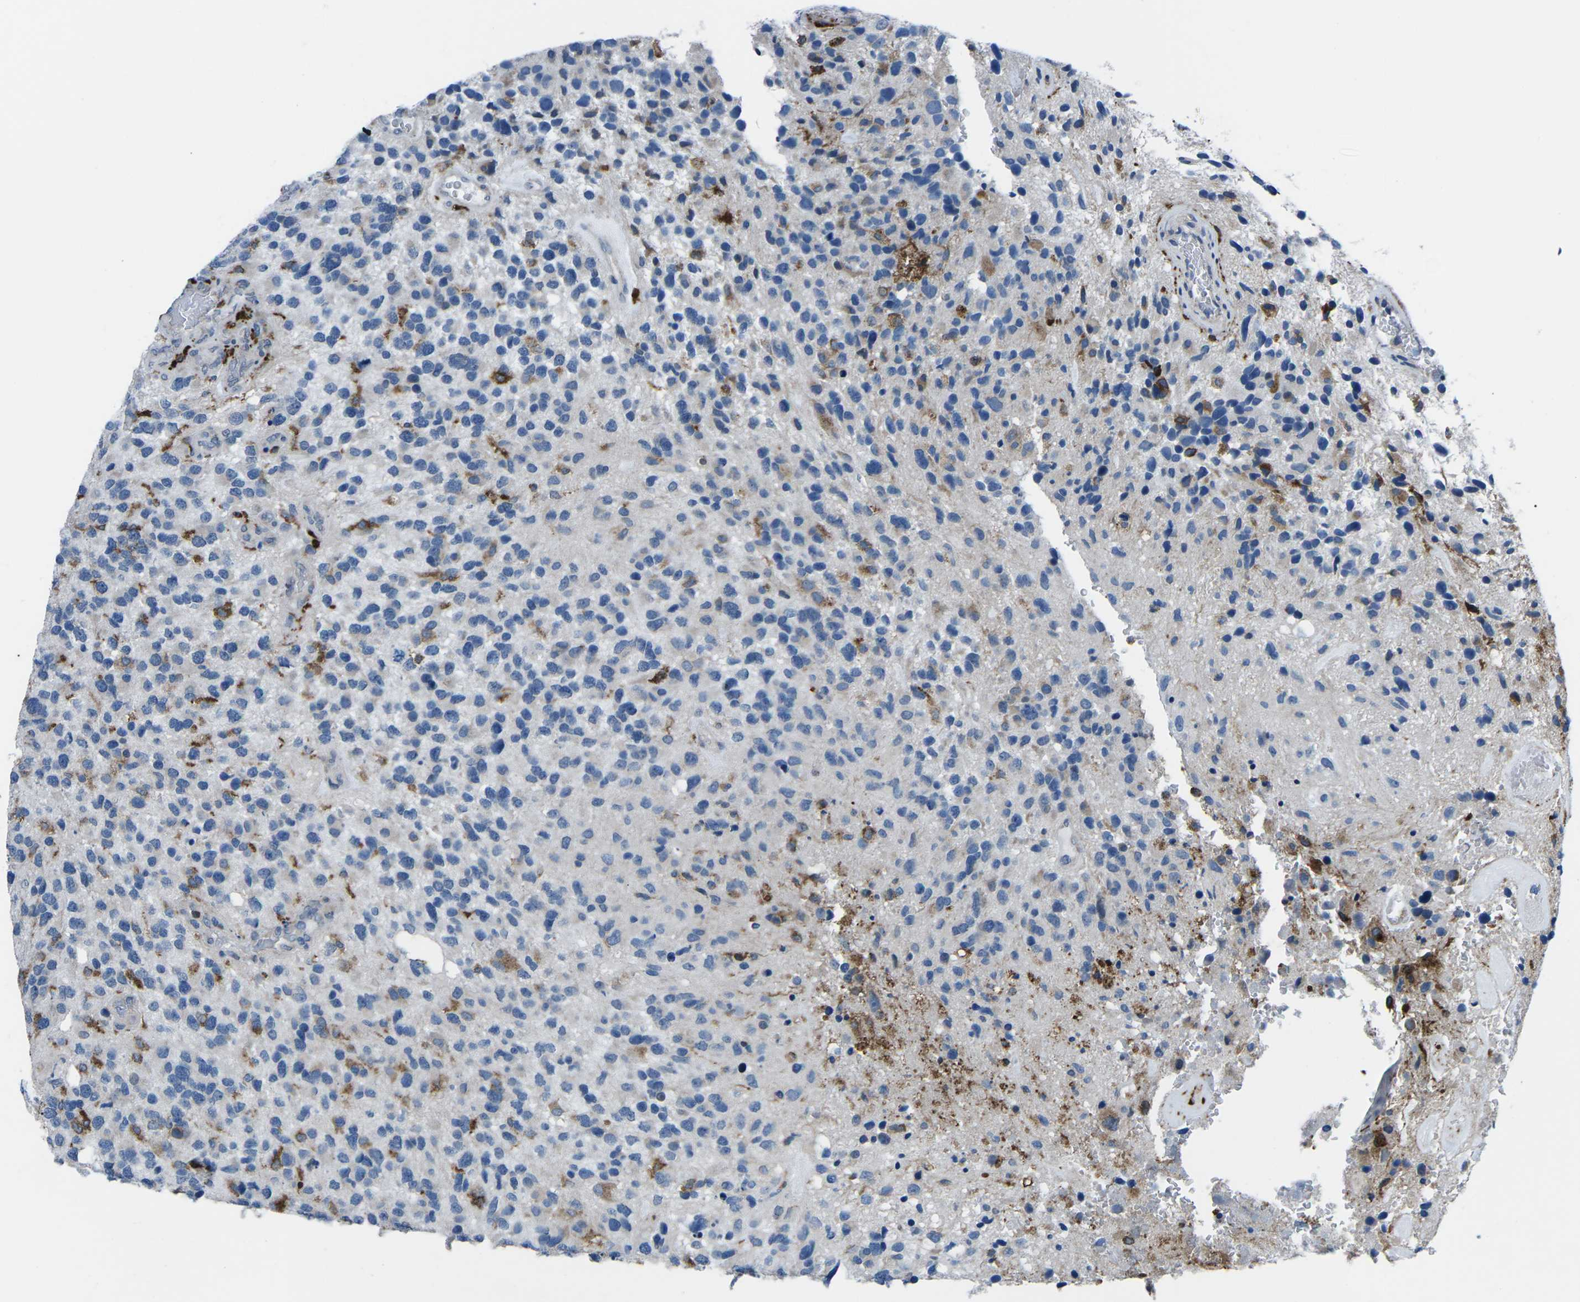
{"staining": {"intensity": "moderate", "quantity": "<25%", "location": "cytoplasmic/membranous"}, "tissue": "glioma", "cell_type": "Tumor cells", "image_type": "cancer", "snomed": [{"axis": "morphology", "description": "Glioma, malignant, High grade"}, {"axis": "topography", "description": "Brain"}], "caption": "About <25% of tumor cells in glioma demonstrate moderate cytoplasmic/membranous protein positivity as visualized by brown immunohistochemical staining.", "gene": "PTPN1", "patient": {"sex": "female", "age": 58}}